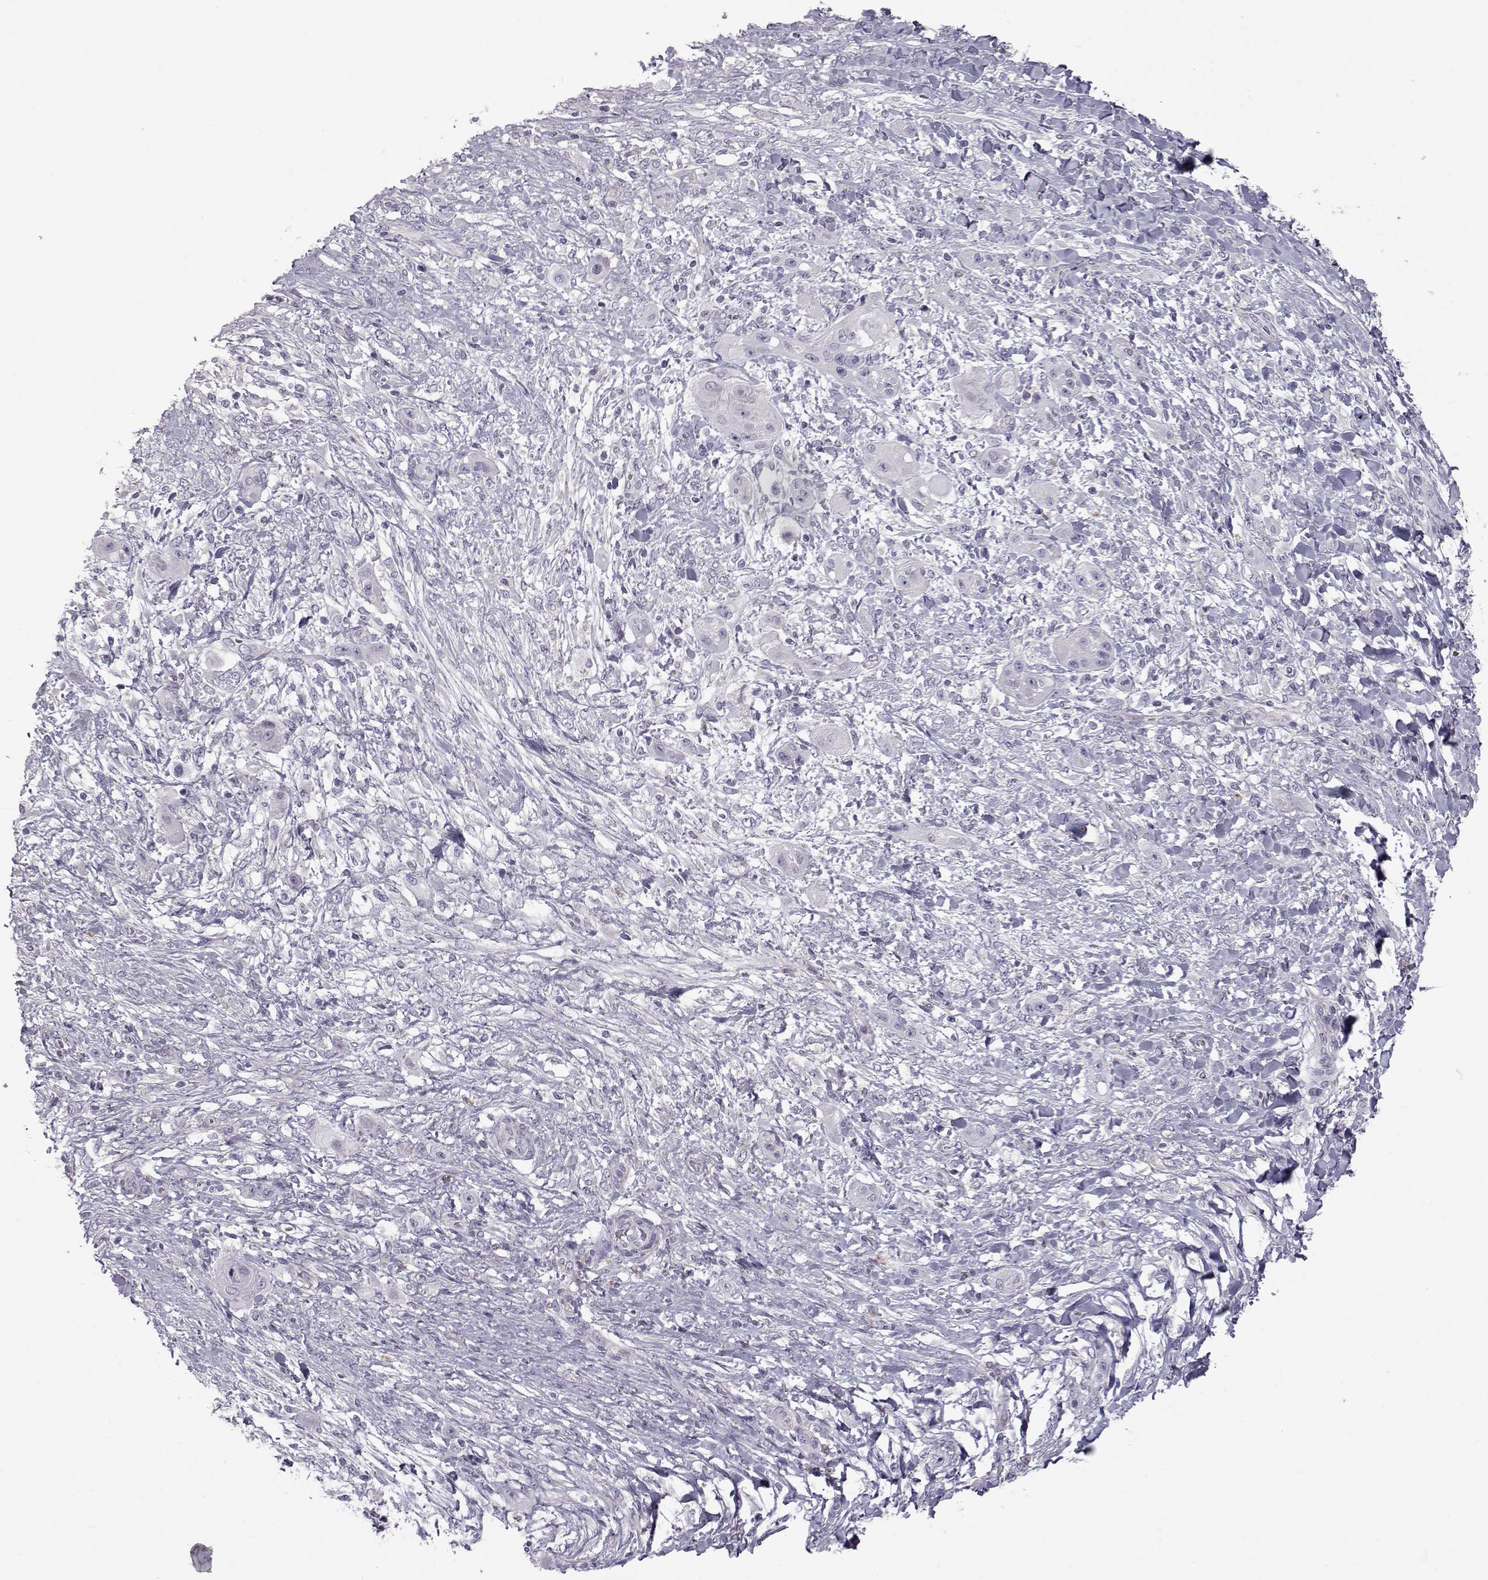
{"staining": {"intensity": "negative", "quantity": "none", "location": "none"}, "tissue": "skin cancer", "cell_type": "Tumor cells", "image_type": "cancer", "snomed": [{"axis": "morphology", "description": "Squamous cell carcinoma, NOS"}, {"axis": "topography", "description": "Skin"}], "caption": "Immunohistochemistry histopathology image of neoplastic tissue: skin cancer stained with DAB (3,3'-diaminobenzidine) reveals no significant protein positivity in tumor cells.", "gene": "CALCR", "patient": {"sex": "male", "age": 62}}